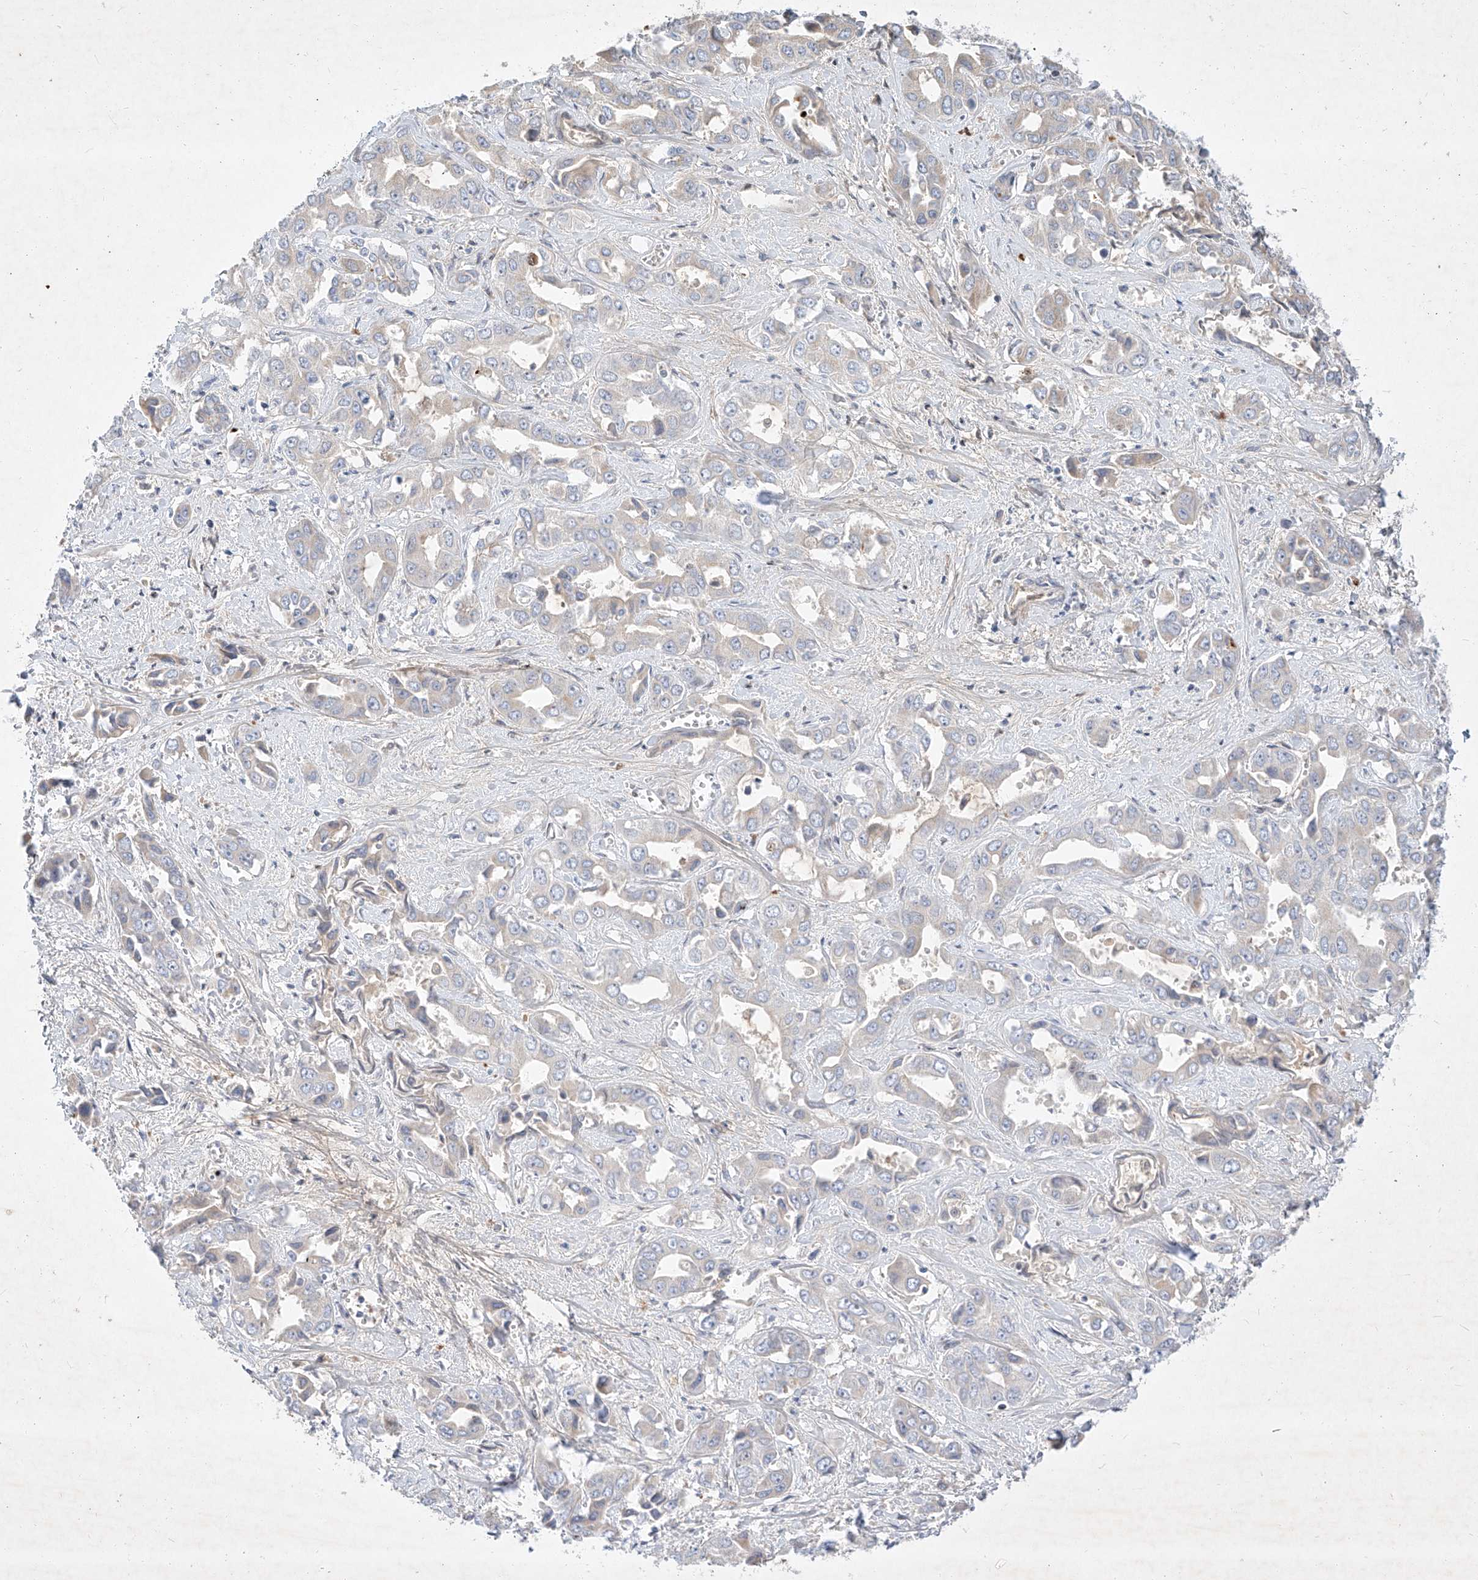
{"staining": {"intensity": "negative", "quantity": "none", "location": "none"}, "tissue": "liver cancer", "cell_type": "Tumor cells", "image_type": "cancer", "snomed": [{"axis": "morphology", "description": "Cholangiocarcinoma"}, {"axis": "topography", "description": "Liver"}], "caption": "The image shows no significant expression in tumor cells of liver cancer (cholangiocarcinoma).", "gene": "OSGEPL1", "patient": {"sex": "female", "age": 52}}